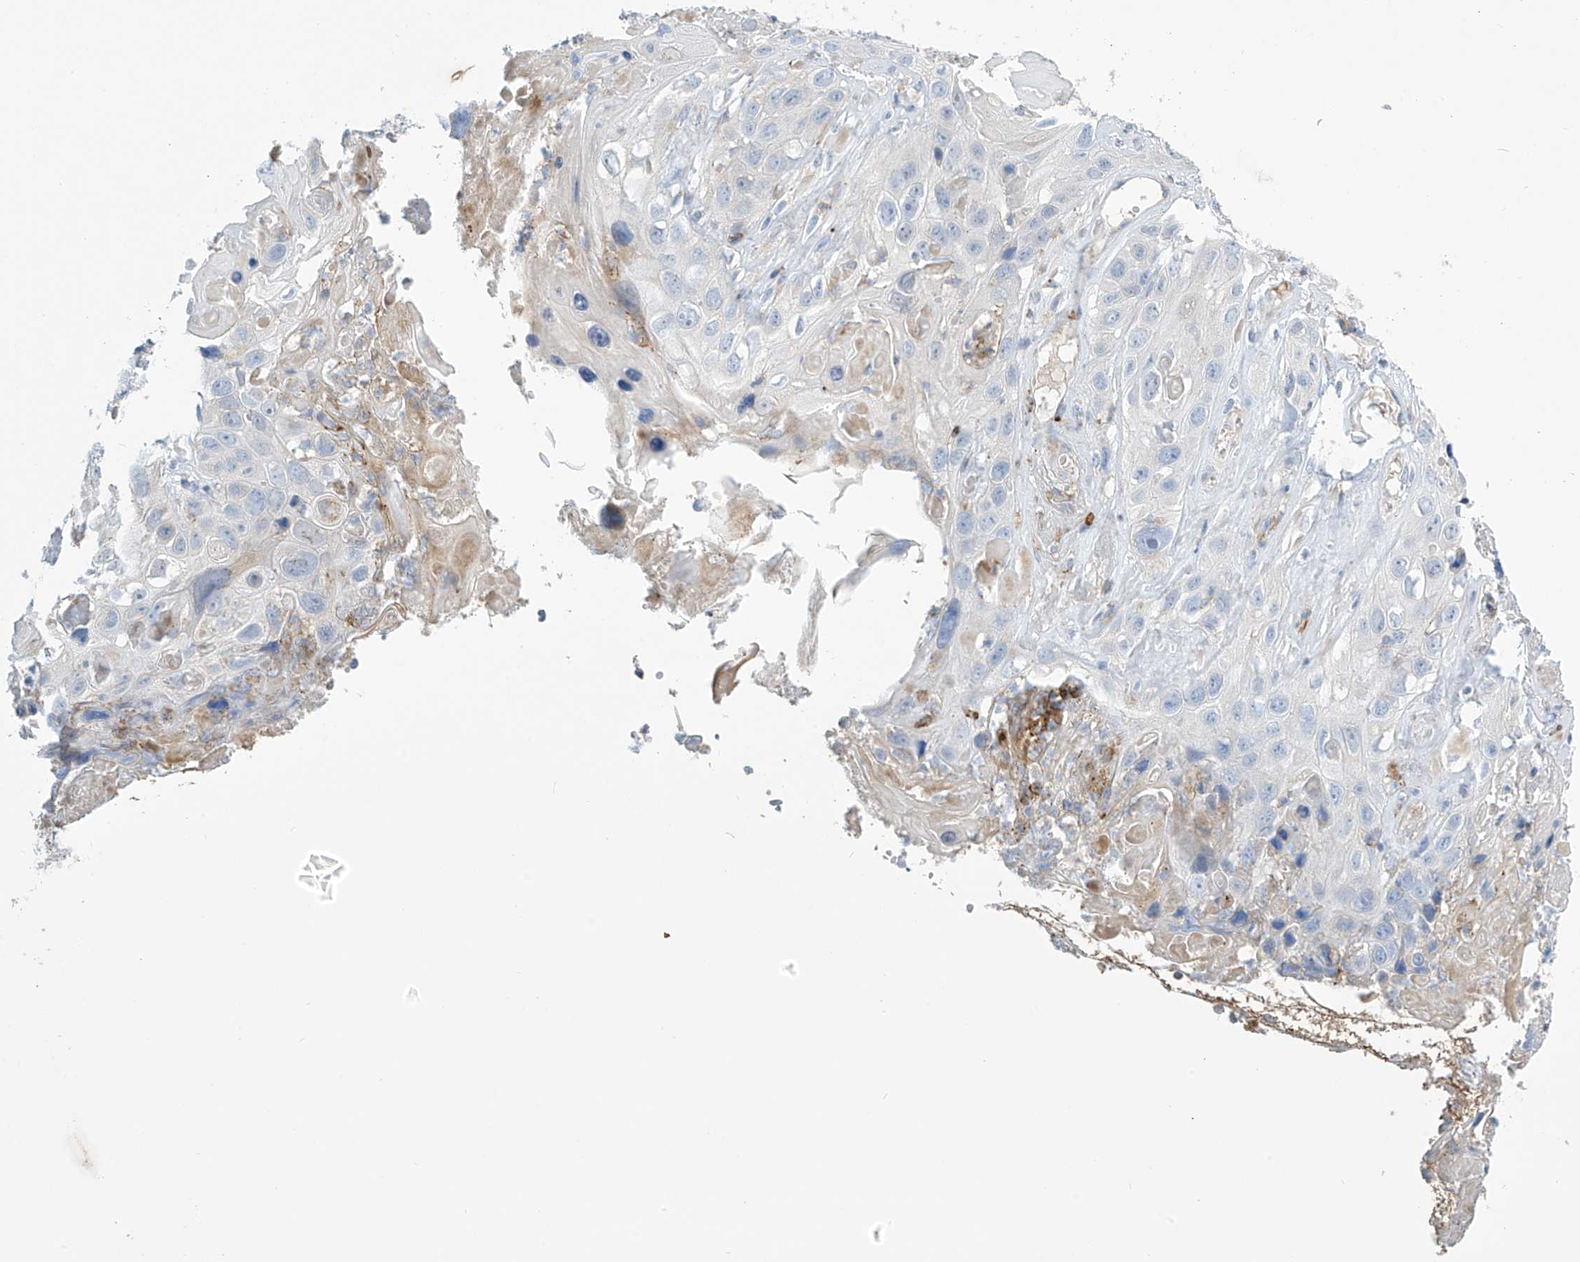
{"staining": {"intensity": "negative", "quantity": "none", "location": "none"}, "tissue": "skin cancer", "cell_type": "Tumor cells", "image_type": "cancer", "snomed": [{"axis": "morphology", "description": "Squamous cell carcinoma, NOS"}, {"axis": "topography", "description": "Skin"}], "caption": "Skin cancer was stained to show a protein in brown. There is no significant staining in tumor cells.", "gene": "IBA57", "patient": {"sex": "male", "age": 55}}